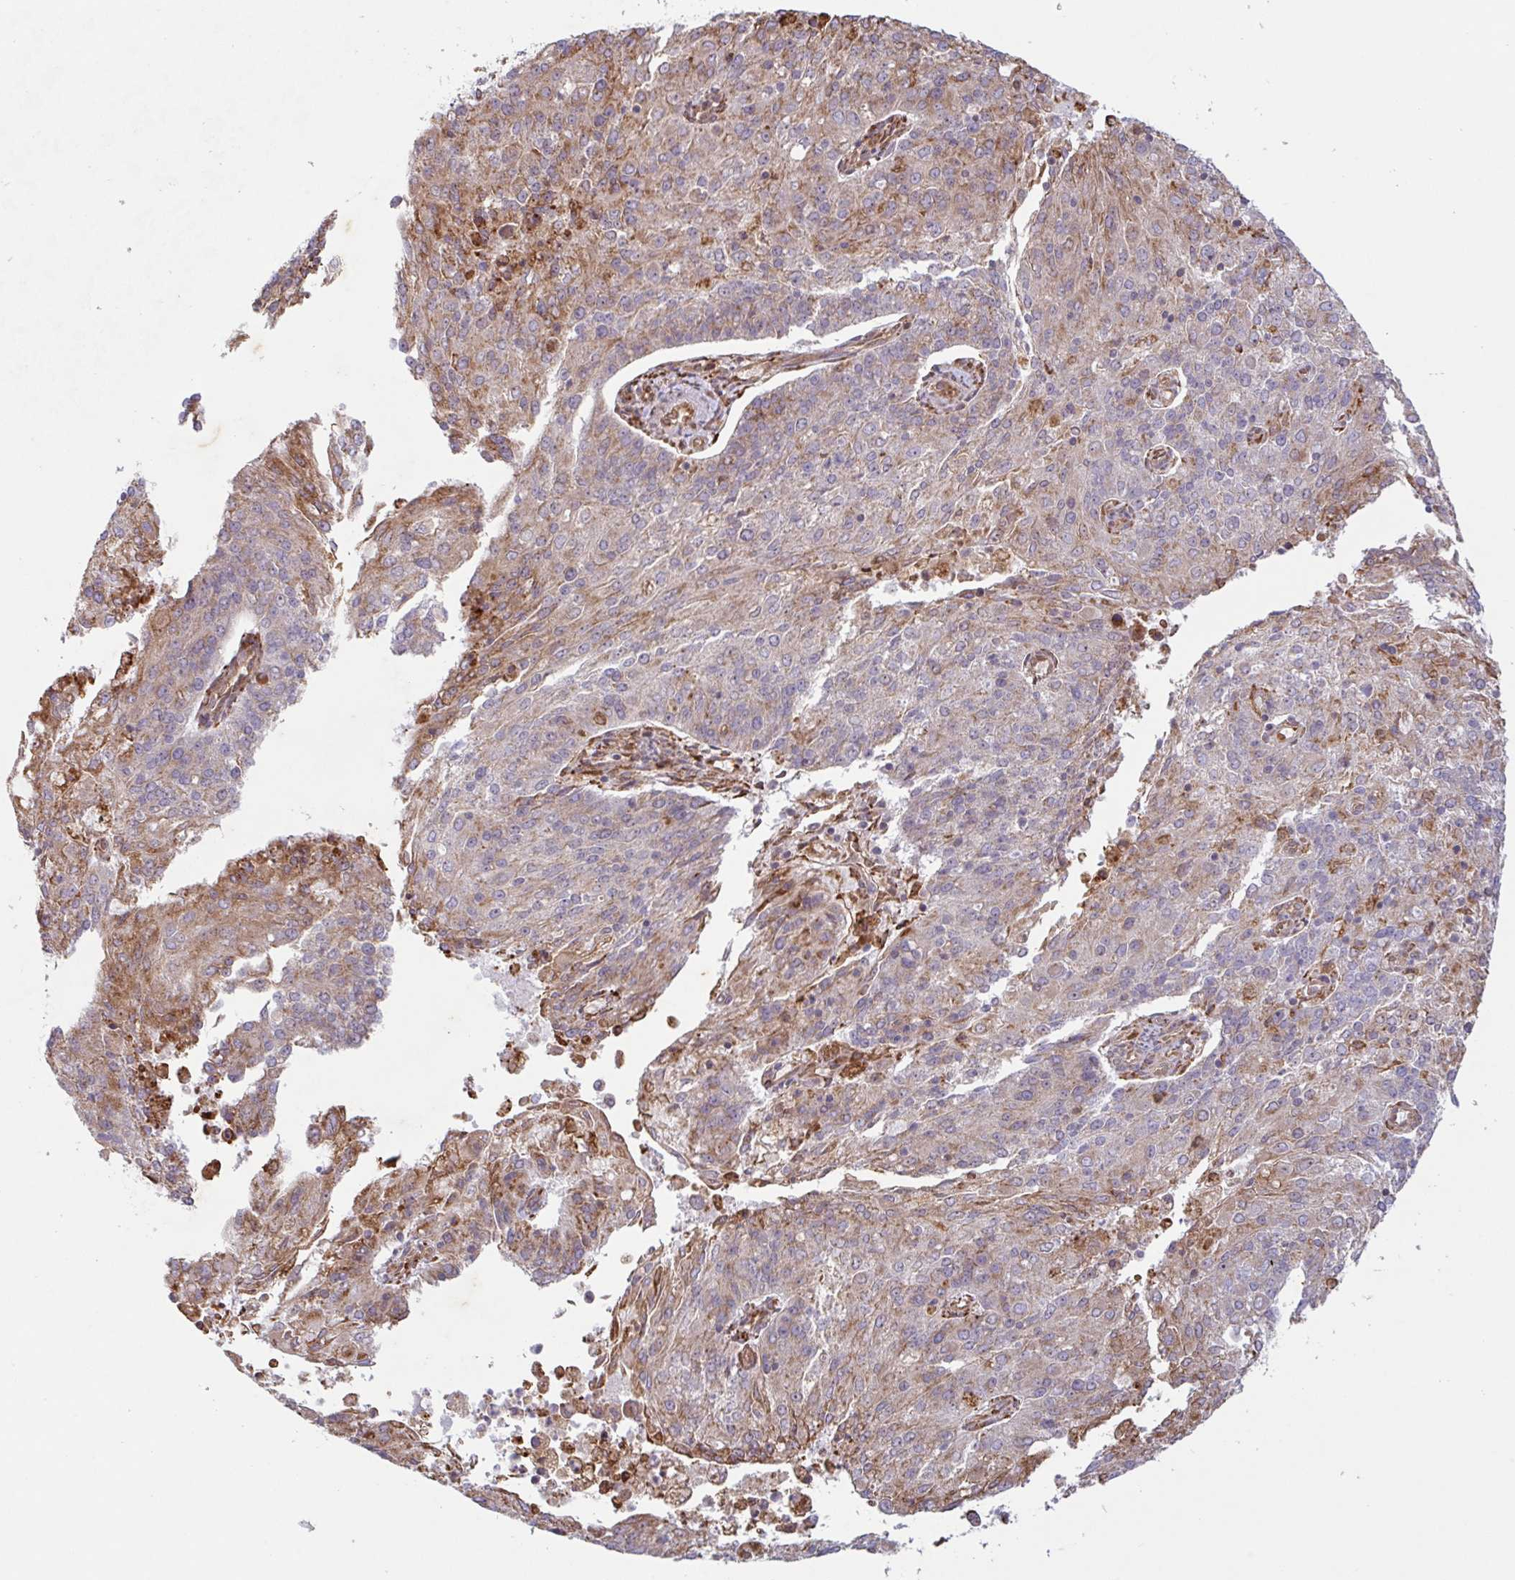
{"staining": {"intensity": "moderate", "quantity": "25%-75%", "location": "cytoplasmic/membranous"}, "tissue": "endometrial cancer", "cell_type": "Tumor cells", "image_type": "cancer", "snomed": [{"axis": "morphology", "description": "Adenocarcinoma, NOS"}, {"axis": "topography", "description": "Endometrium"}], "caption": "This image displays immunohistochemistry staining of adenocarcinoma (endometrial), with medium moderate cytoplasmic/membranous staining in about 25%-75% of tumor cells.", "gene": "RIT1", "patient": {"sex": "female", "age": 82}}